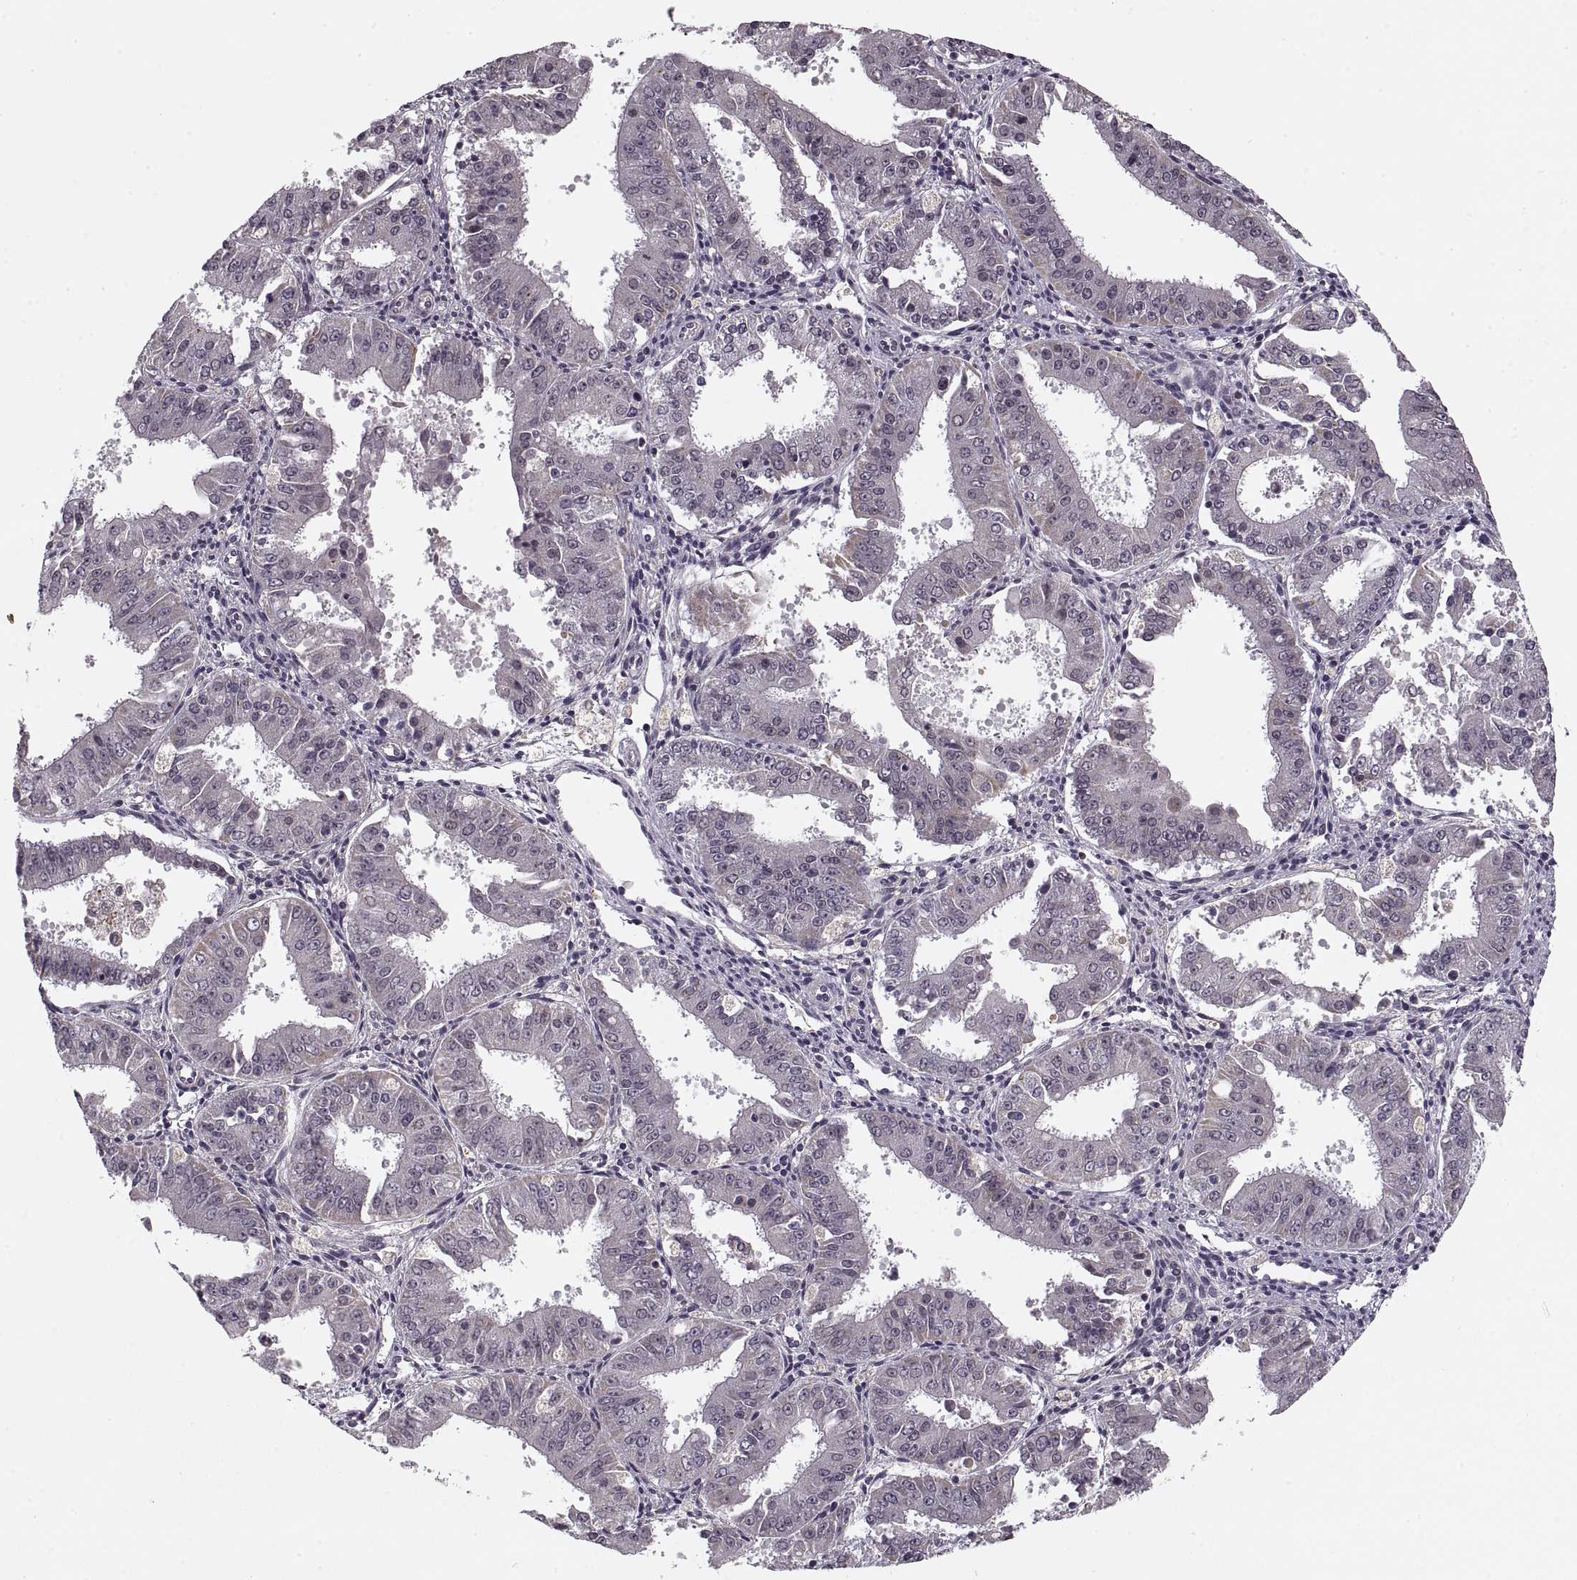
{"staining": {"intensity": "negative", "quantity": "none", "location": "none"}, "tissue": "ovarian cancer", "cell_type": "Tumor cells", "image_type": "cancer", "snomed": [{"axis": "morphology", "description": "Carcinoma, endometroid"}, {"axis": "topography", "description": "Ovary"}], "caption": "High magnification brightfield microscopy of endometroid carcinoma (ovarian) stained with DAB (brown) and counterstained with hematoxylin (blue): tumor cells show no significant positivity. (DAB (3,3'-diaminobenzidine) IHC visualized using brightfield microscopy, high magnification).", "gene": "ASIC3", "patient": {"sex": "female", "age": 42}}